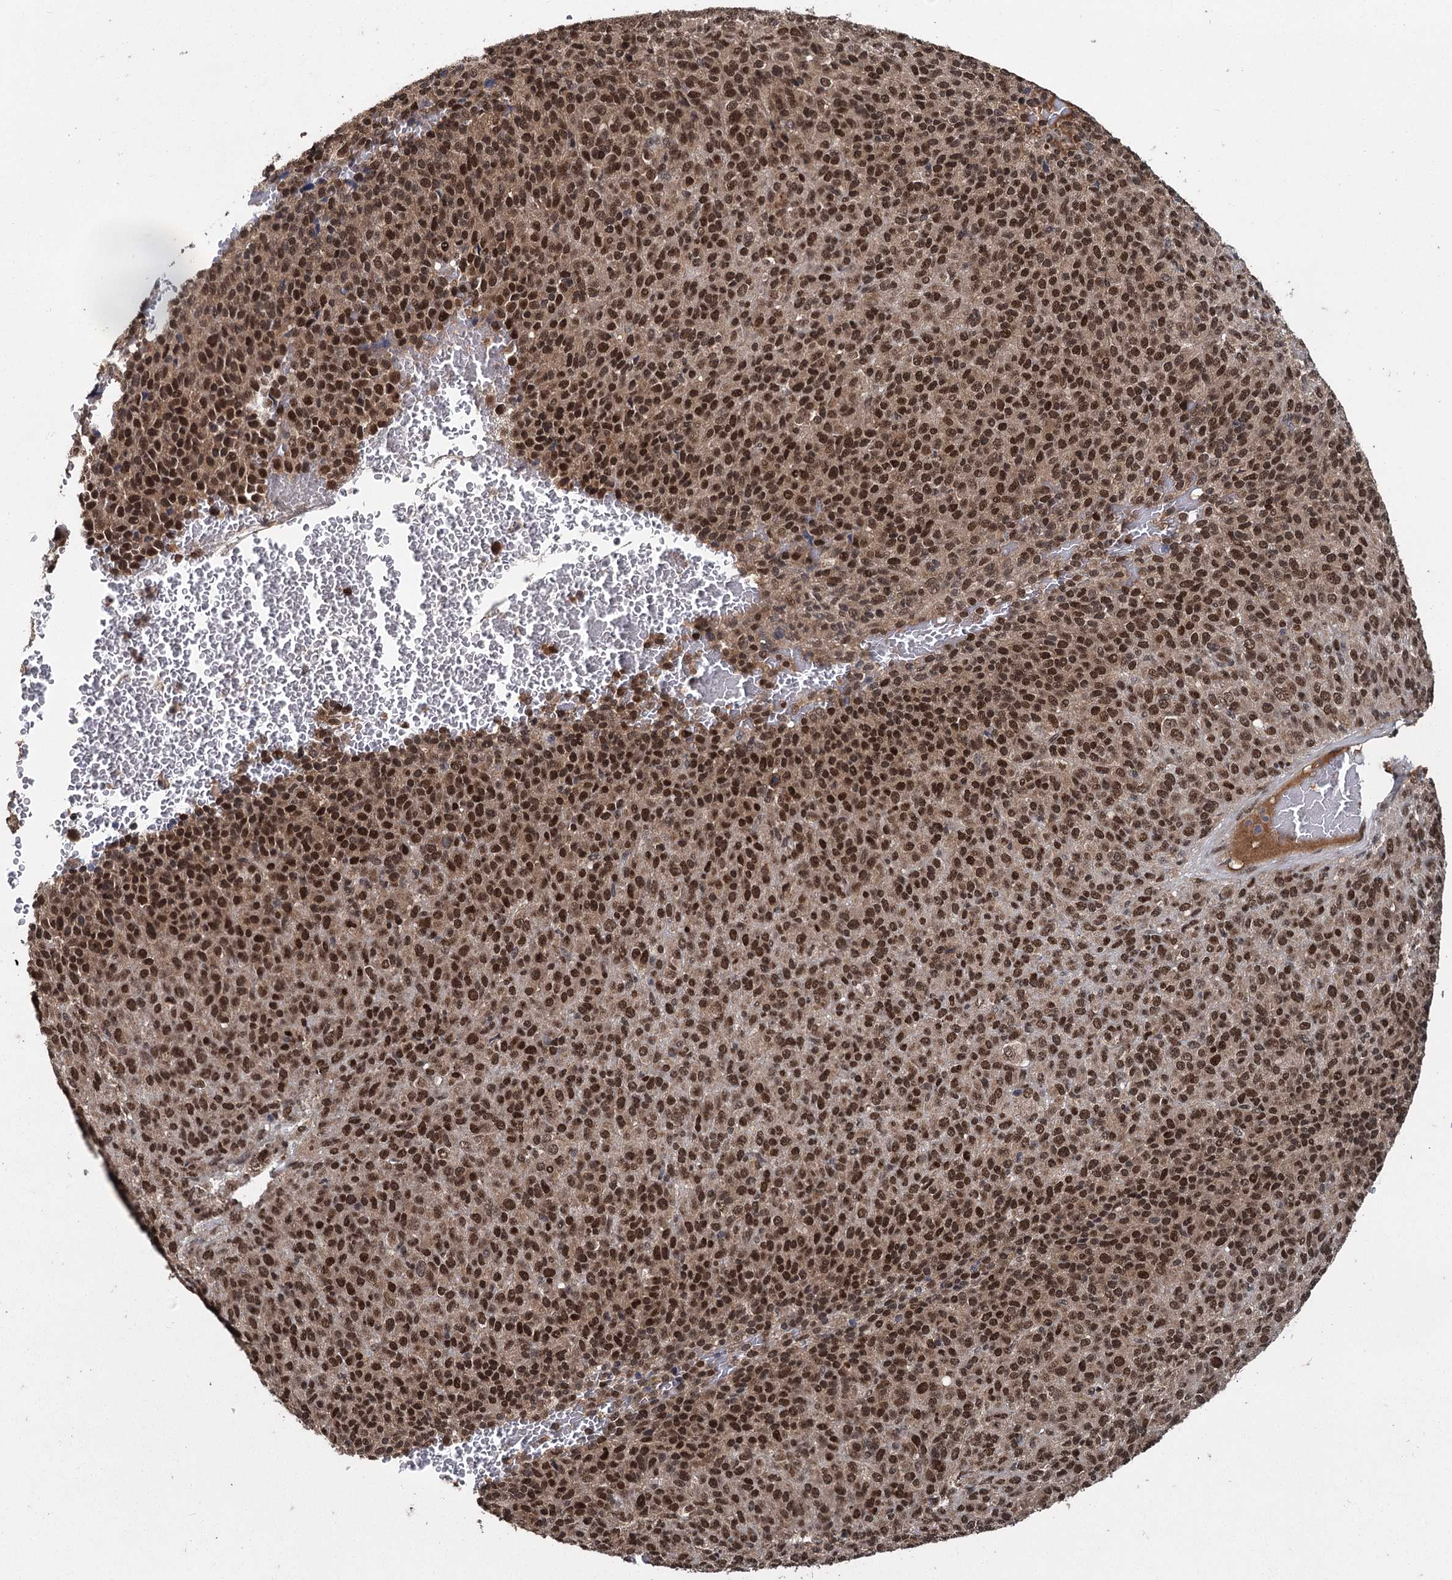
{"staining": {"intensity": "strong", "quantity": ">75%", "location": "nuclear"}, "tissue": "melanoma", "cell_type": "Tumor cells", "image_type": "cancer", "snomed": [{"axis": "morphology", "description": "Malignant melanoma, Metastatic site"}, {"axis": "topography", "description": "Brain"}], "caption": "Tumor cells reveal strong nuclear expression in about >75% of cells in melanoma. Using DAB (3,3'-diaminobenzidine) (brown) and hematoxylin (blue) stains, captured at high magnification using brightfield microscopy.", "gene": "MYG1", "patient": {"sex": "female", "age": 56}}